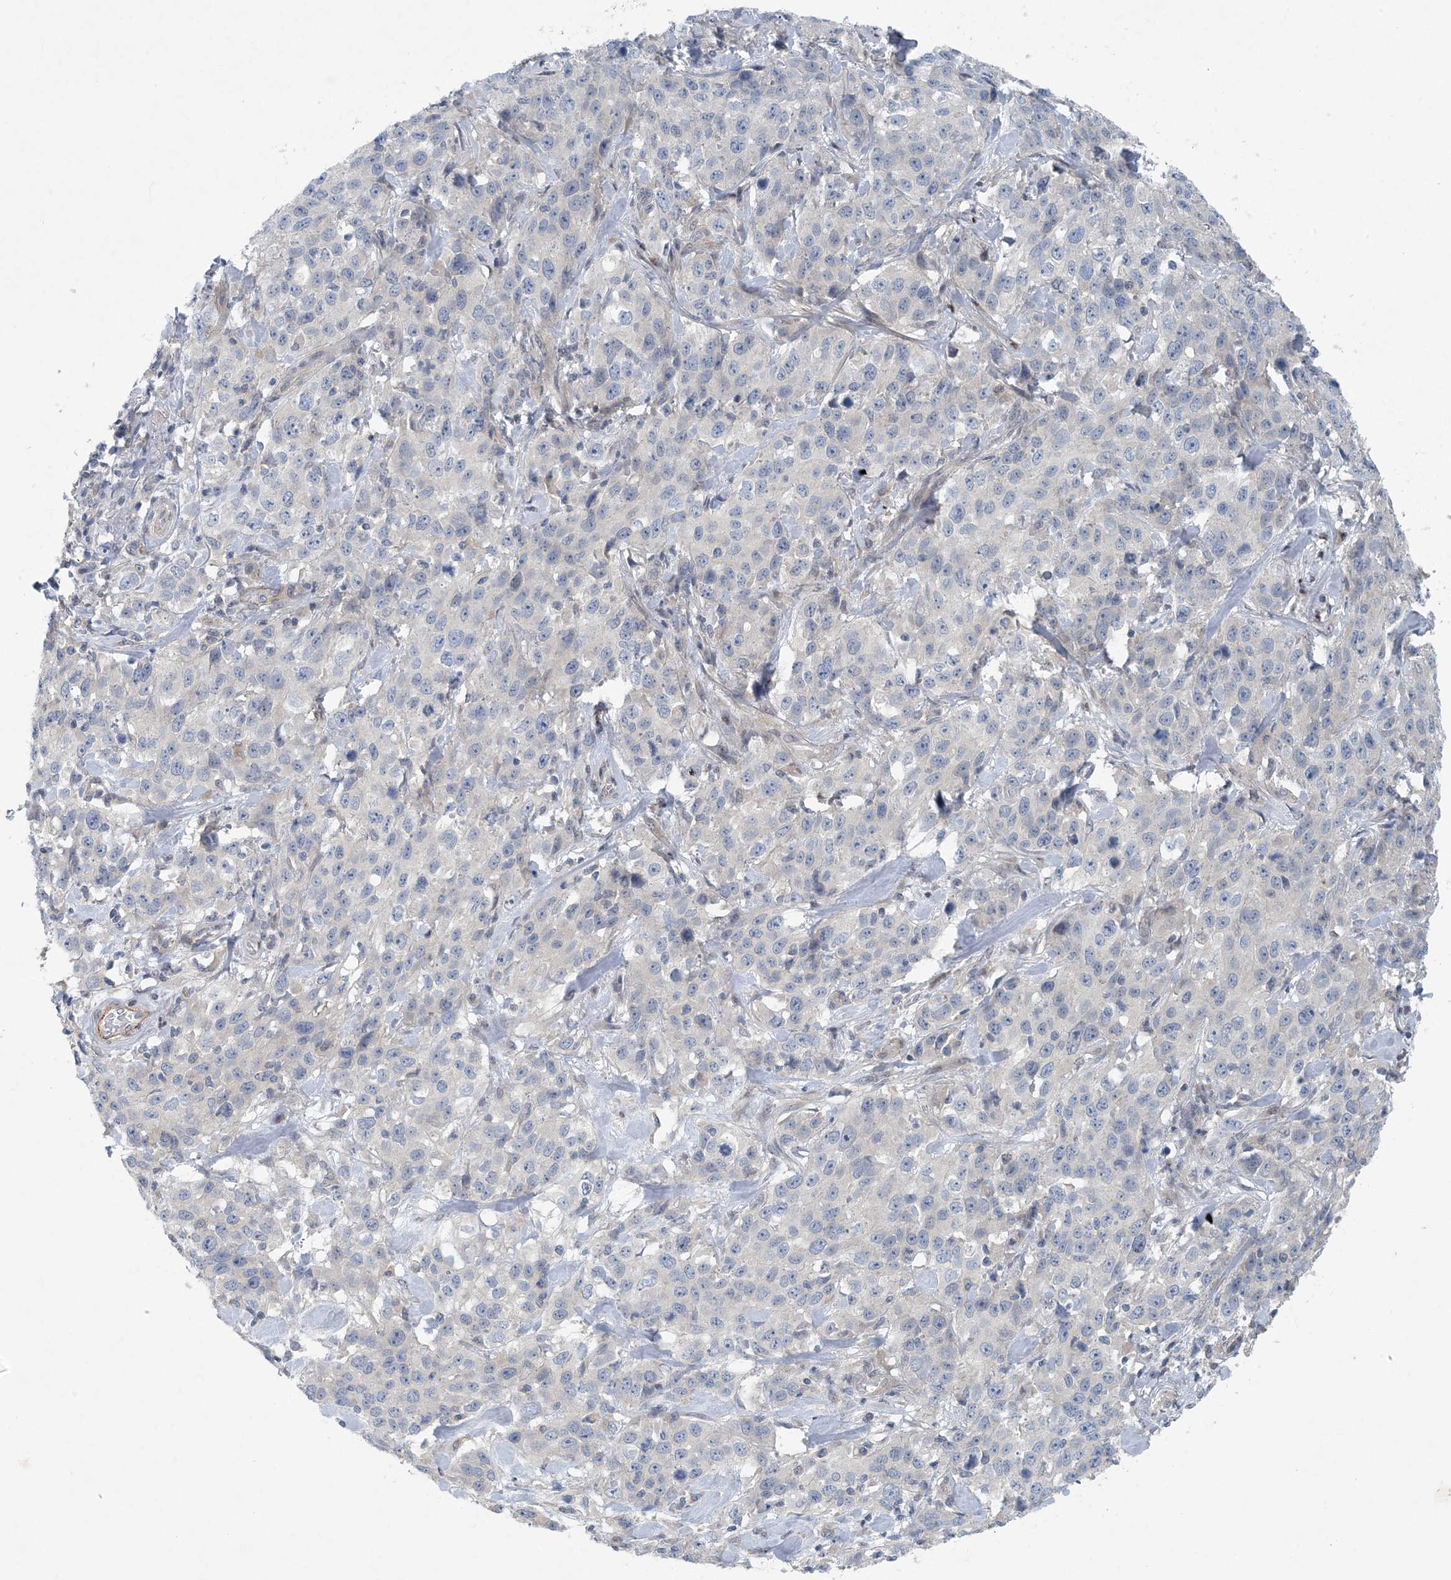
{"staining": {"intensity": "negative", "quantity": "none", "location": "none"}, "tissue": "stomach cancer", "cell_type": "Tumor cells", "image_type": "cancer", "snomed": [{"axis": "morphology", "description": "Normal tissue, NOS"}, {"axis": "morphology", "description": "Adenocarcinoma, NOS"}, {"axis": "topography", "description": "Lymph node"}, {"axis": "topography", "description": "Stomach"}], "caption": "IHC of adenocarcinoma (stomach) displays no staining in tumor cells.", "gene": "HIKESHI", "patient": {"sex": "male", "age": 48}}